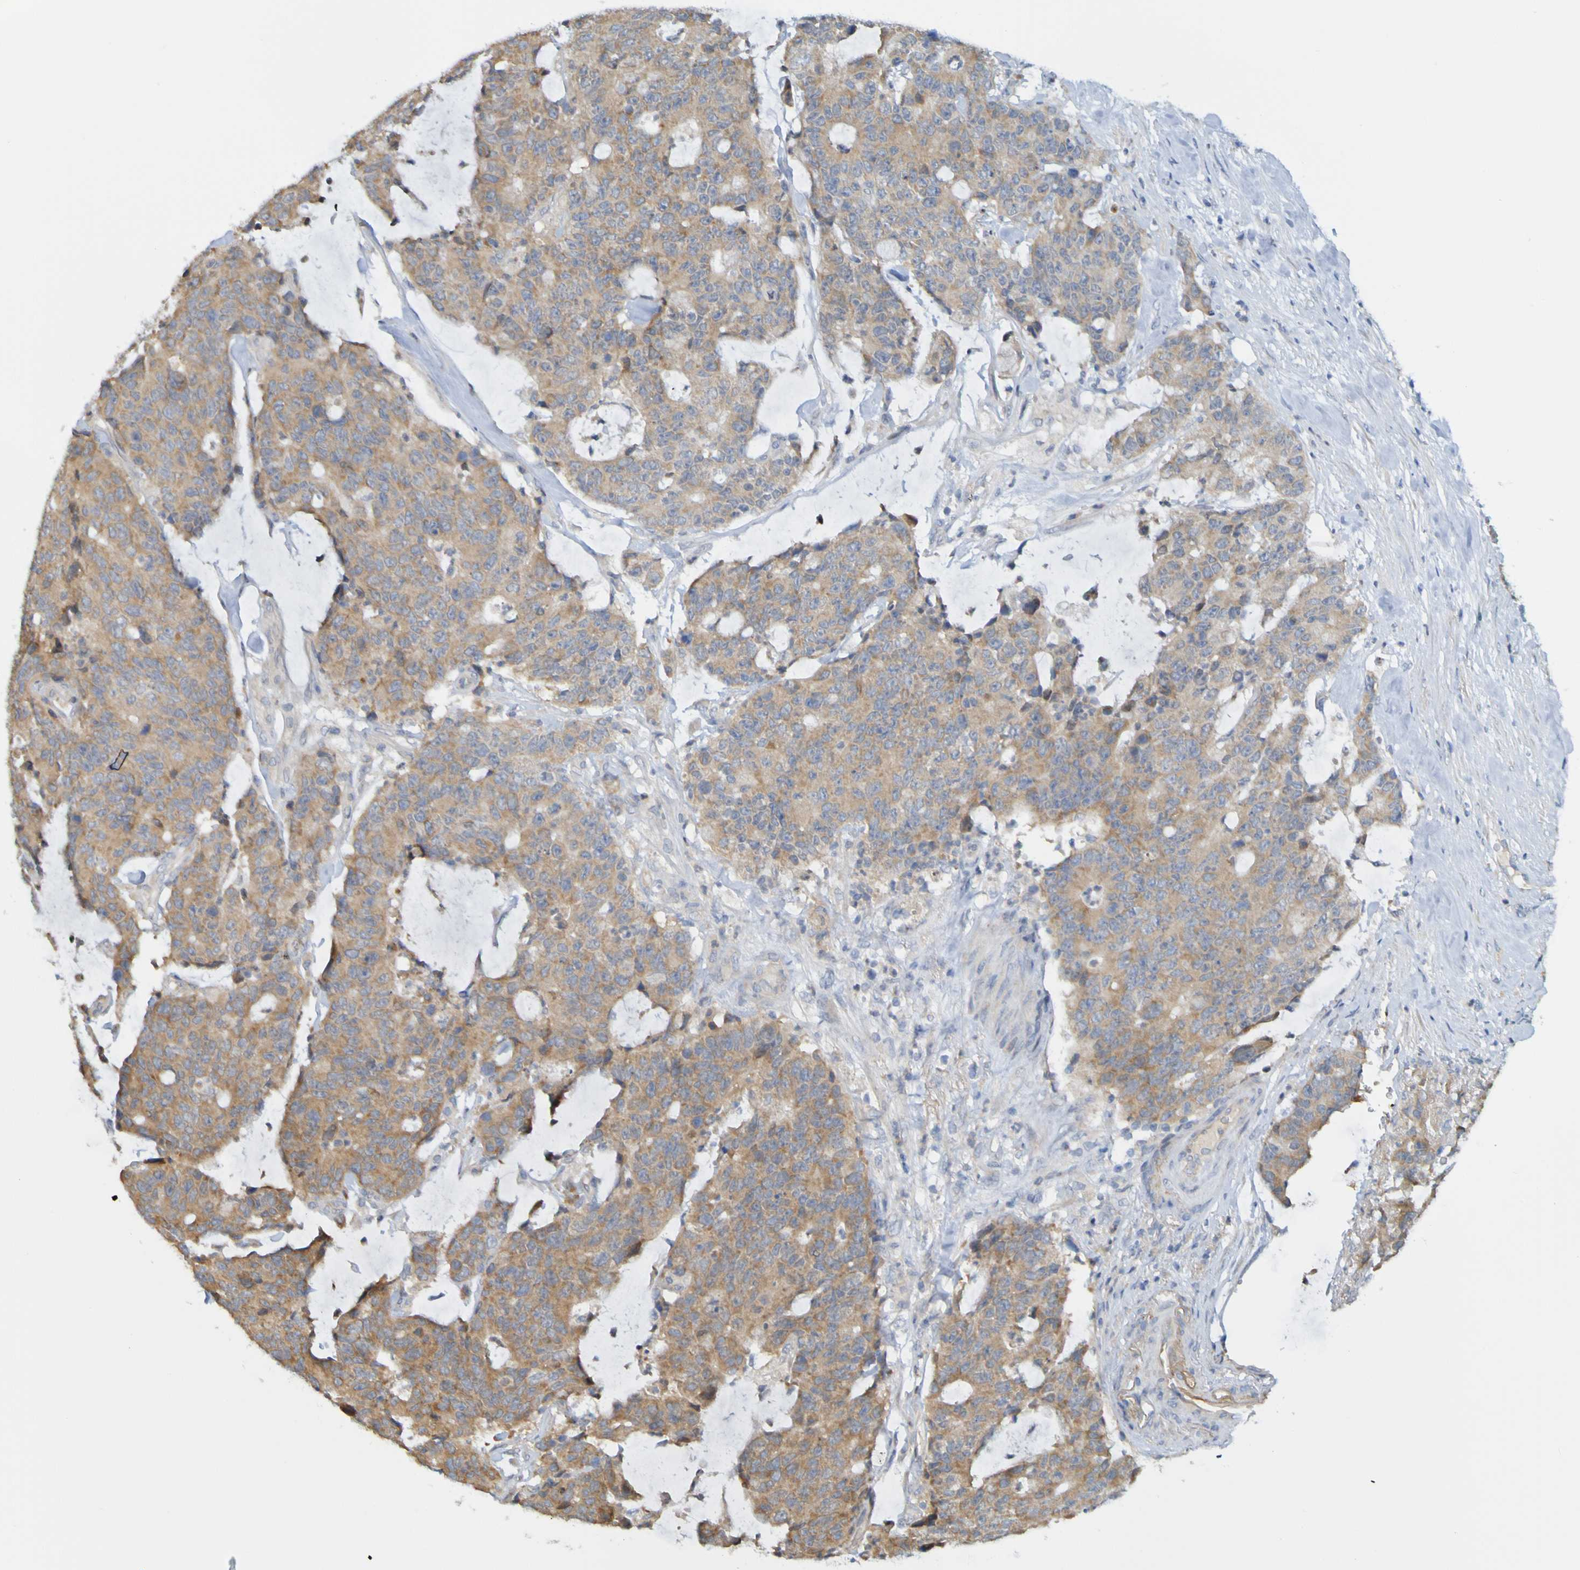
{"staining": {"intensity": "moderate", "quantity": ">75%", "location": "cytoplasmic/membranous"}, "tissue": "colorectal cancer", "cell_type": "Tumor cells", "image_type": "cancer", "snomed": [{"axis": "morphology", "description": "Adenocarcinoma, NOS"}, {"axis": "topography", "description": "Colon"}], "caption": "Protein analysis of colorectal cancer tissue shows moderate cytoplasmic/membranous staining in about >75% of tumor cells.", "gene": "NAV2", "patient": {"sex": "female", "age": 86}}